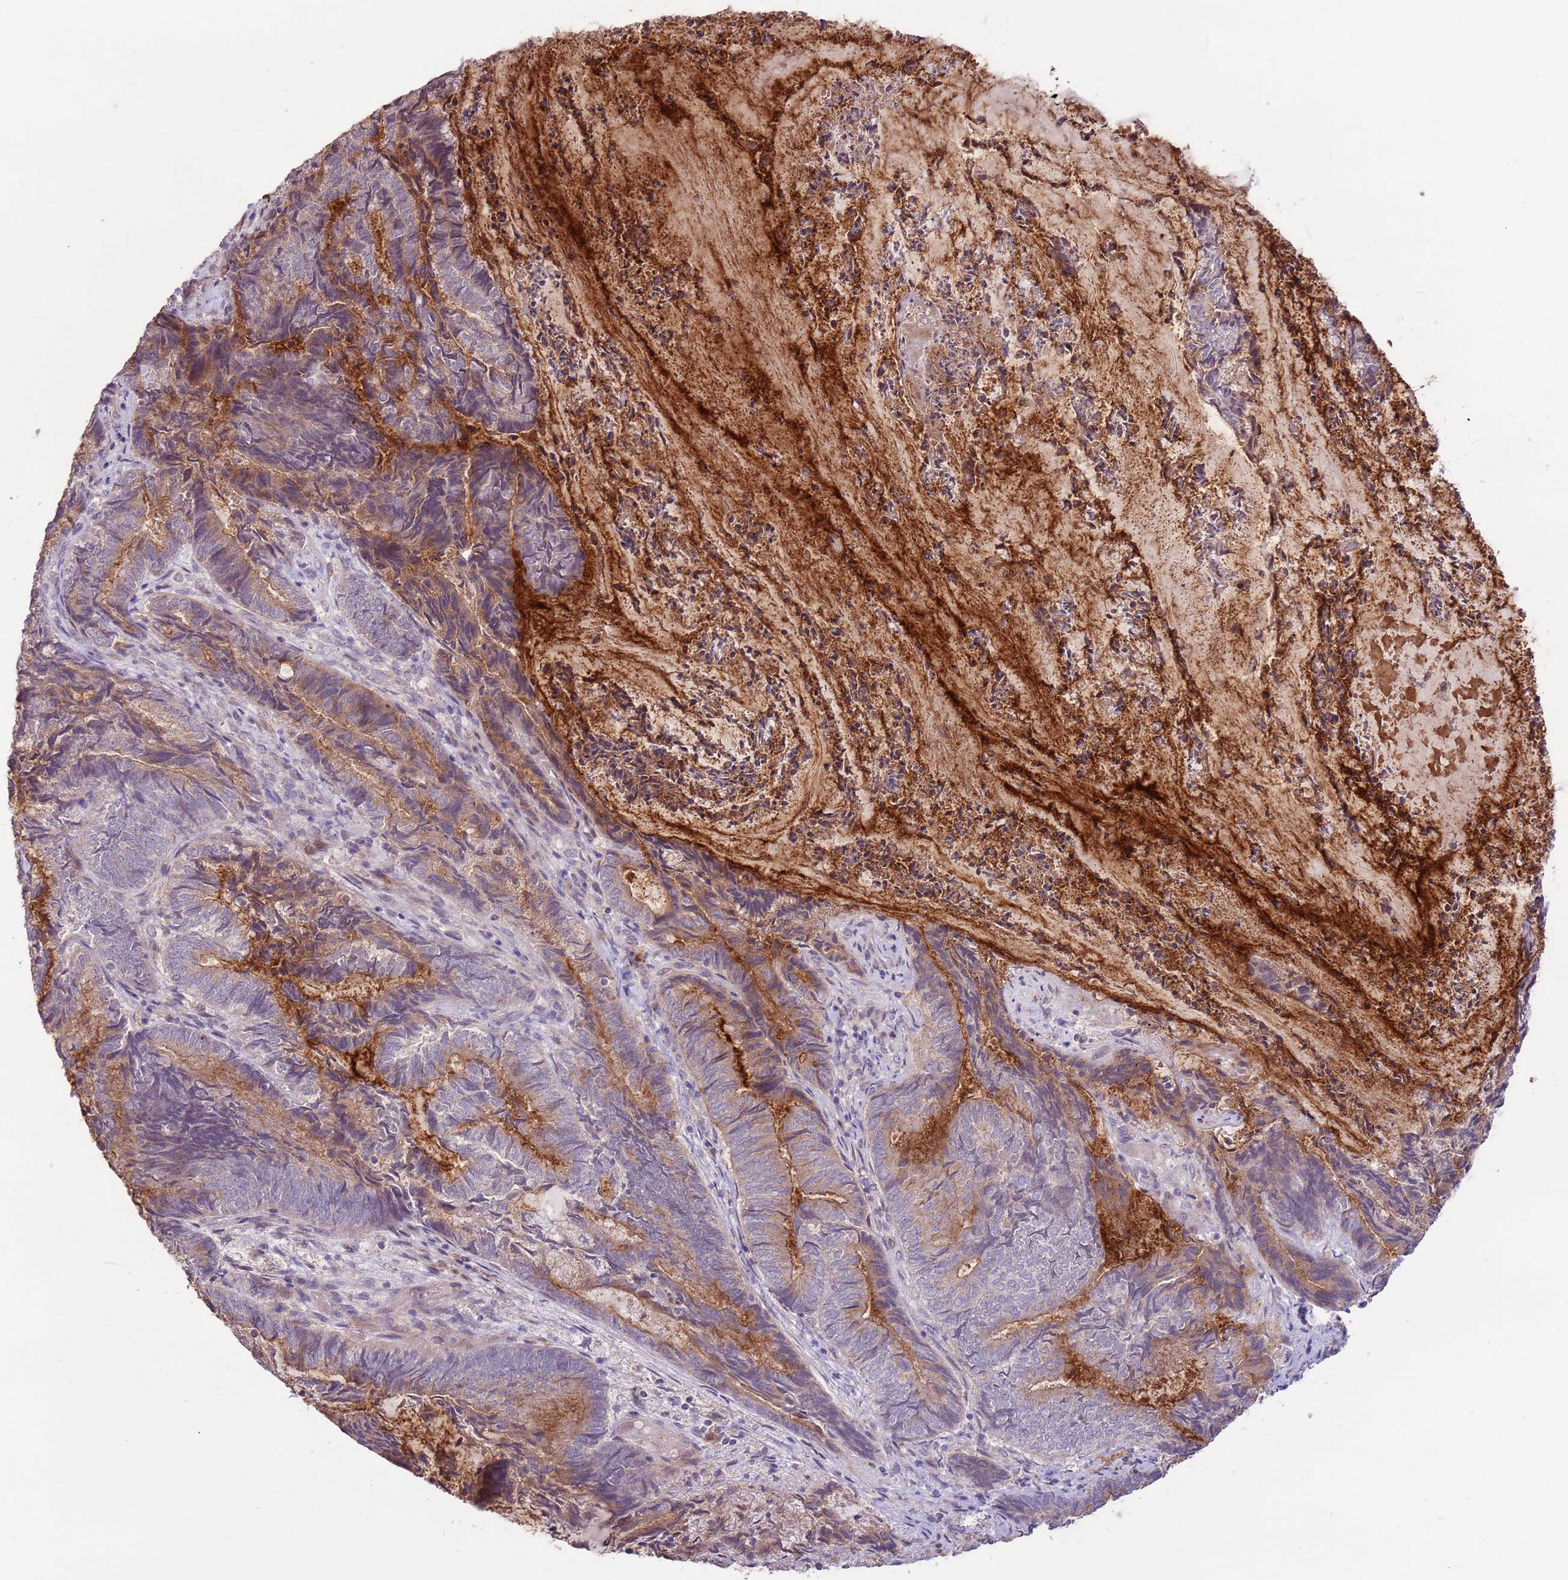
{"staining": {"intensity": "moderate", "quantity": "<25%", "location": "cytoplasmic/membranous"}, "tissue": "endometrial cancer", "cell_type": "Tumor cells", "image_type": "cancer", "snomed": [{"axis": "morphology", "description": "Adenocarcinoma, NOS"}, {"axis": "topography", "description": "Endometrium"}], "caption": "Protein expression analysis of human adenocarcinoma (endometrial) reveals moderate cytoplasmic/membranous staining in approximately <25% of tumor cells.", "gene": "LGI4", "patient": {"sex": "female", "age": 80}}